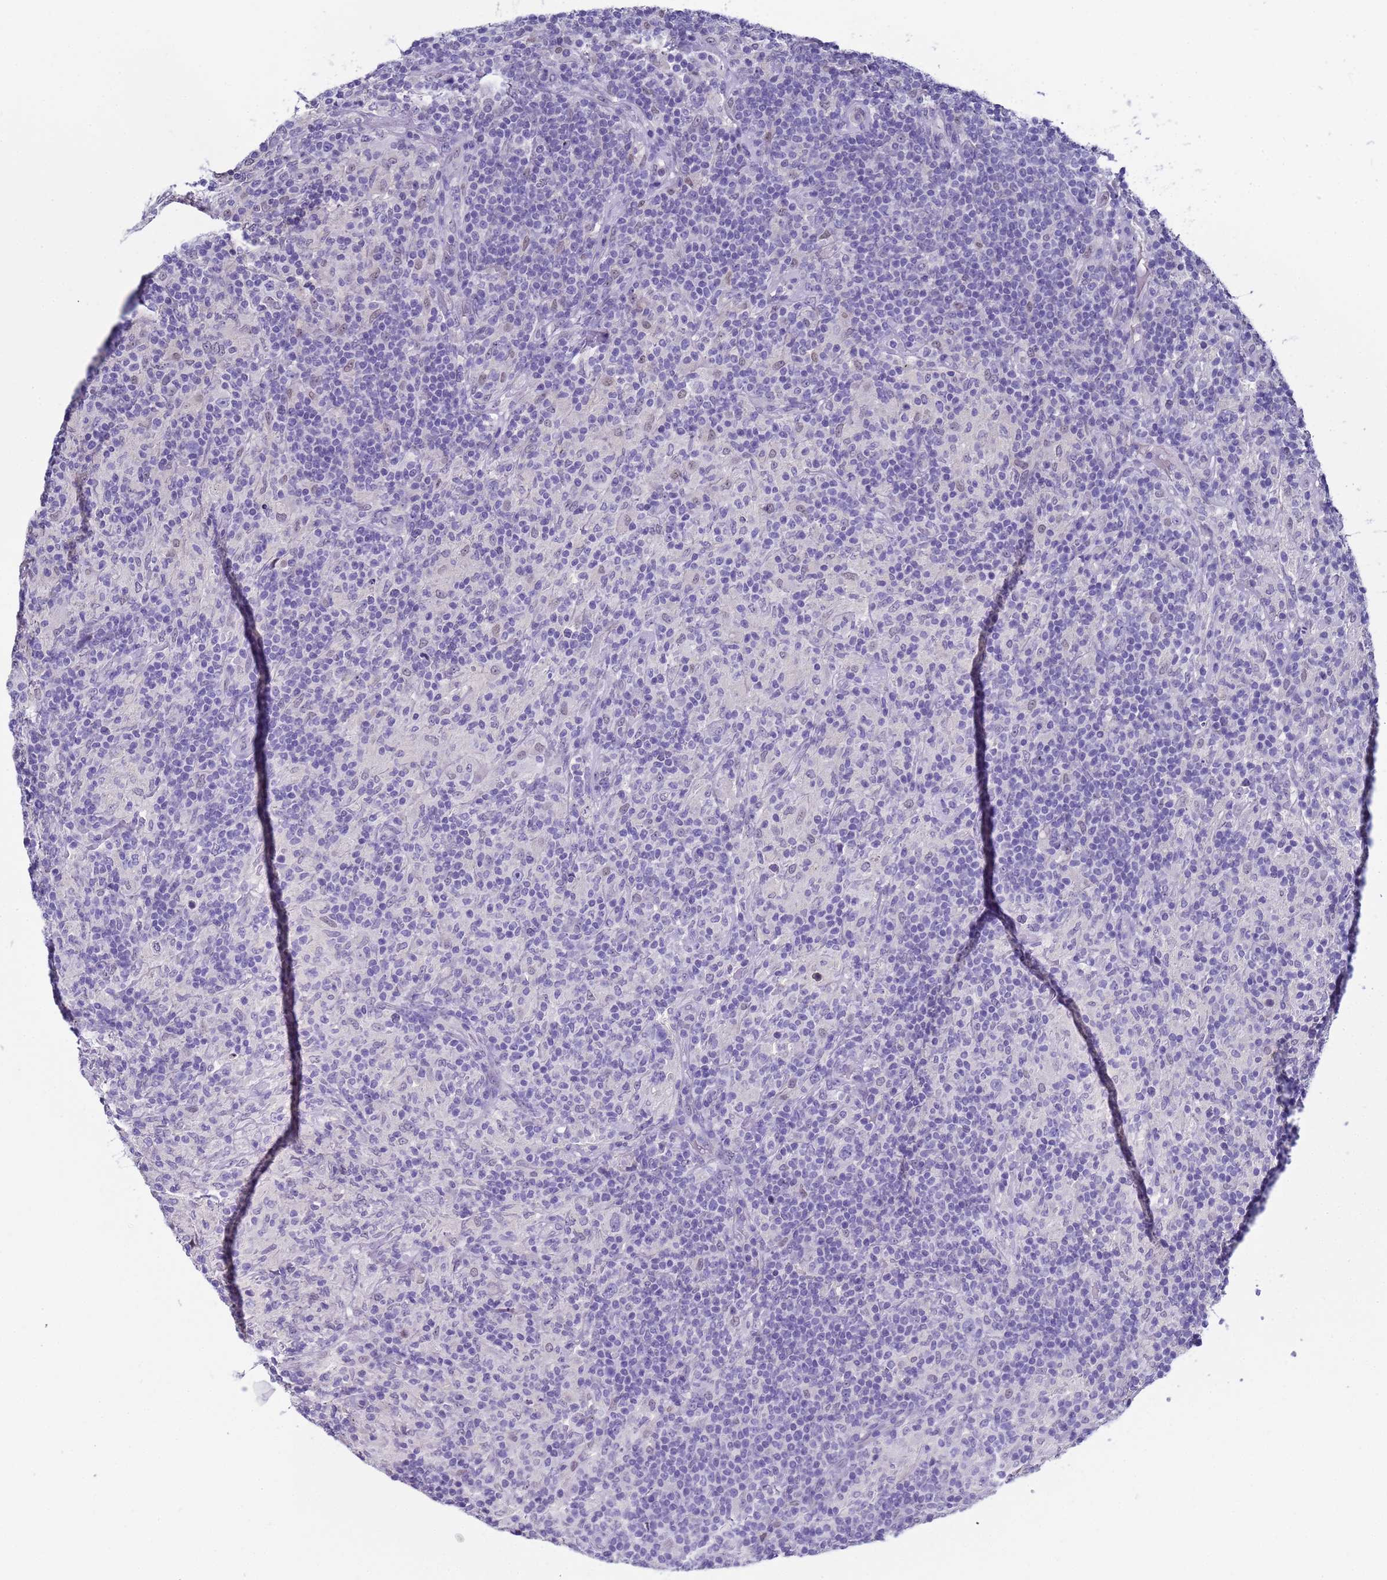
{"staining": {"intensity": "negative", "quantity": "none", "location": "none"}, "tissue": "lymphoma", "cell_type": "Tumor cells", "image_type": "cancer", "snomed": [{"axis": "morphology", "description": "Hodgkin's disease, NOS"}, {"axis": "topography", "description": "Lymph node"}], "caption": "Human lymphoma stained for a protein using immunohistochemistry exhibits no staining in tumor cells.", "gene": "CTRC", "patient": {"sex": "male", "age": 70}}